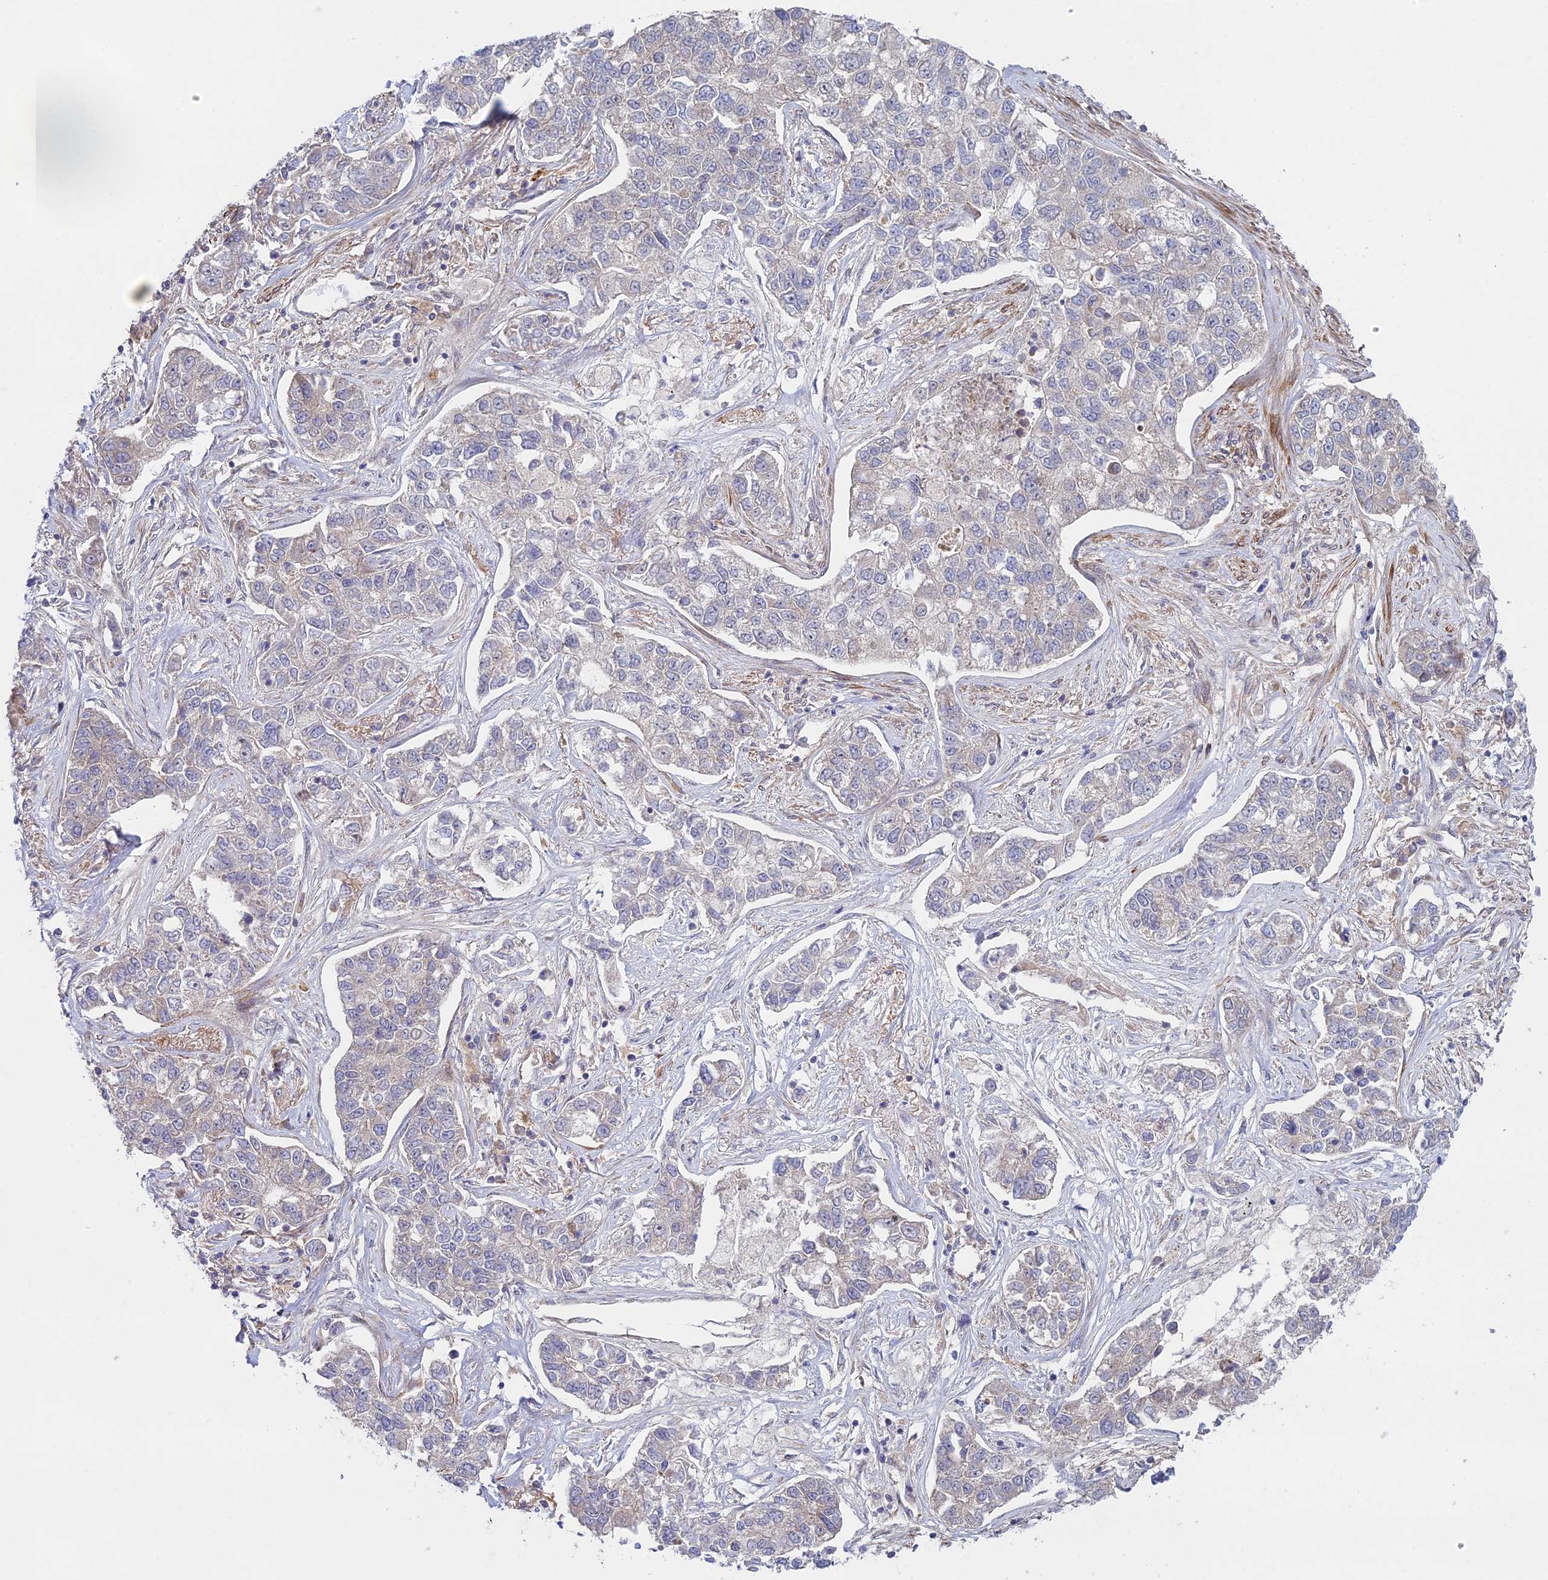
{"staining": {"intensity": "weak", "quantity": "<25%", "location": "cytoplasmic/membranous"}, "tissue": "lung cancer", "cell_type": "Tumor cells", "image_type": "cancer", "snomed": [{"axis": "morphology", "description": "Adenocarcinoma, NOS"}, {"axis": "topography", "description": "Lung"}], "caption": "This is a micrograph of immunohistochemistry (IHC) staining of lung cancer, which shows no positivity in tumor cells.", "gene": "INCA1", "patient": {"sex": "male", "age": 49}}